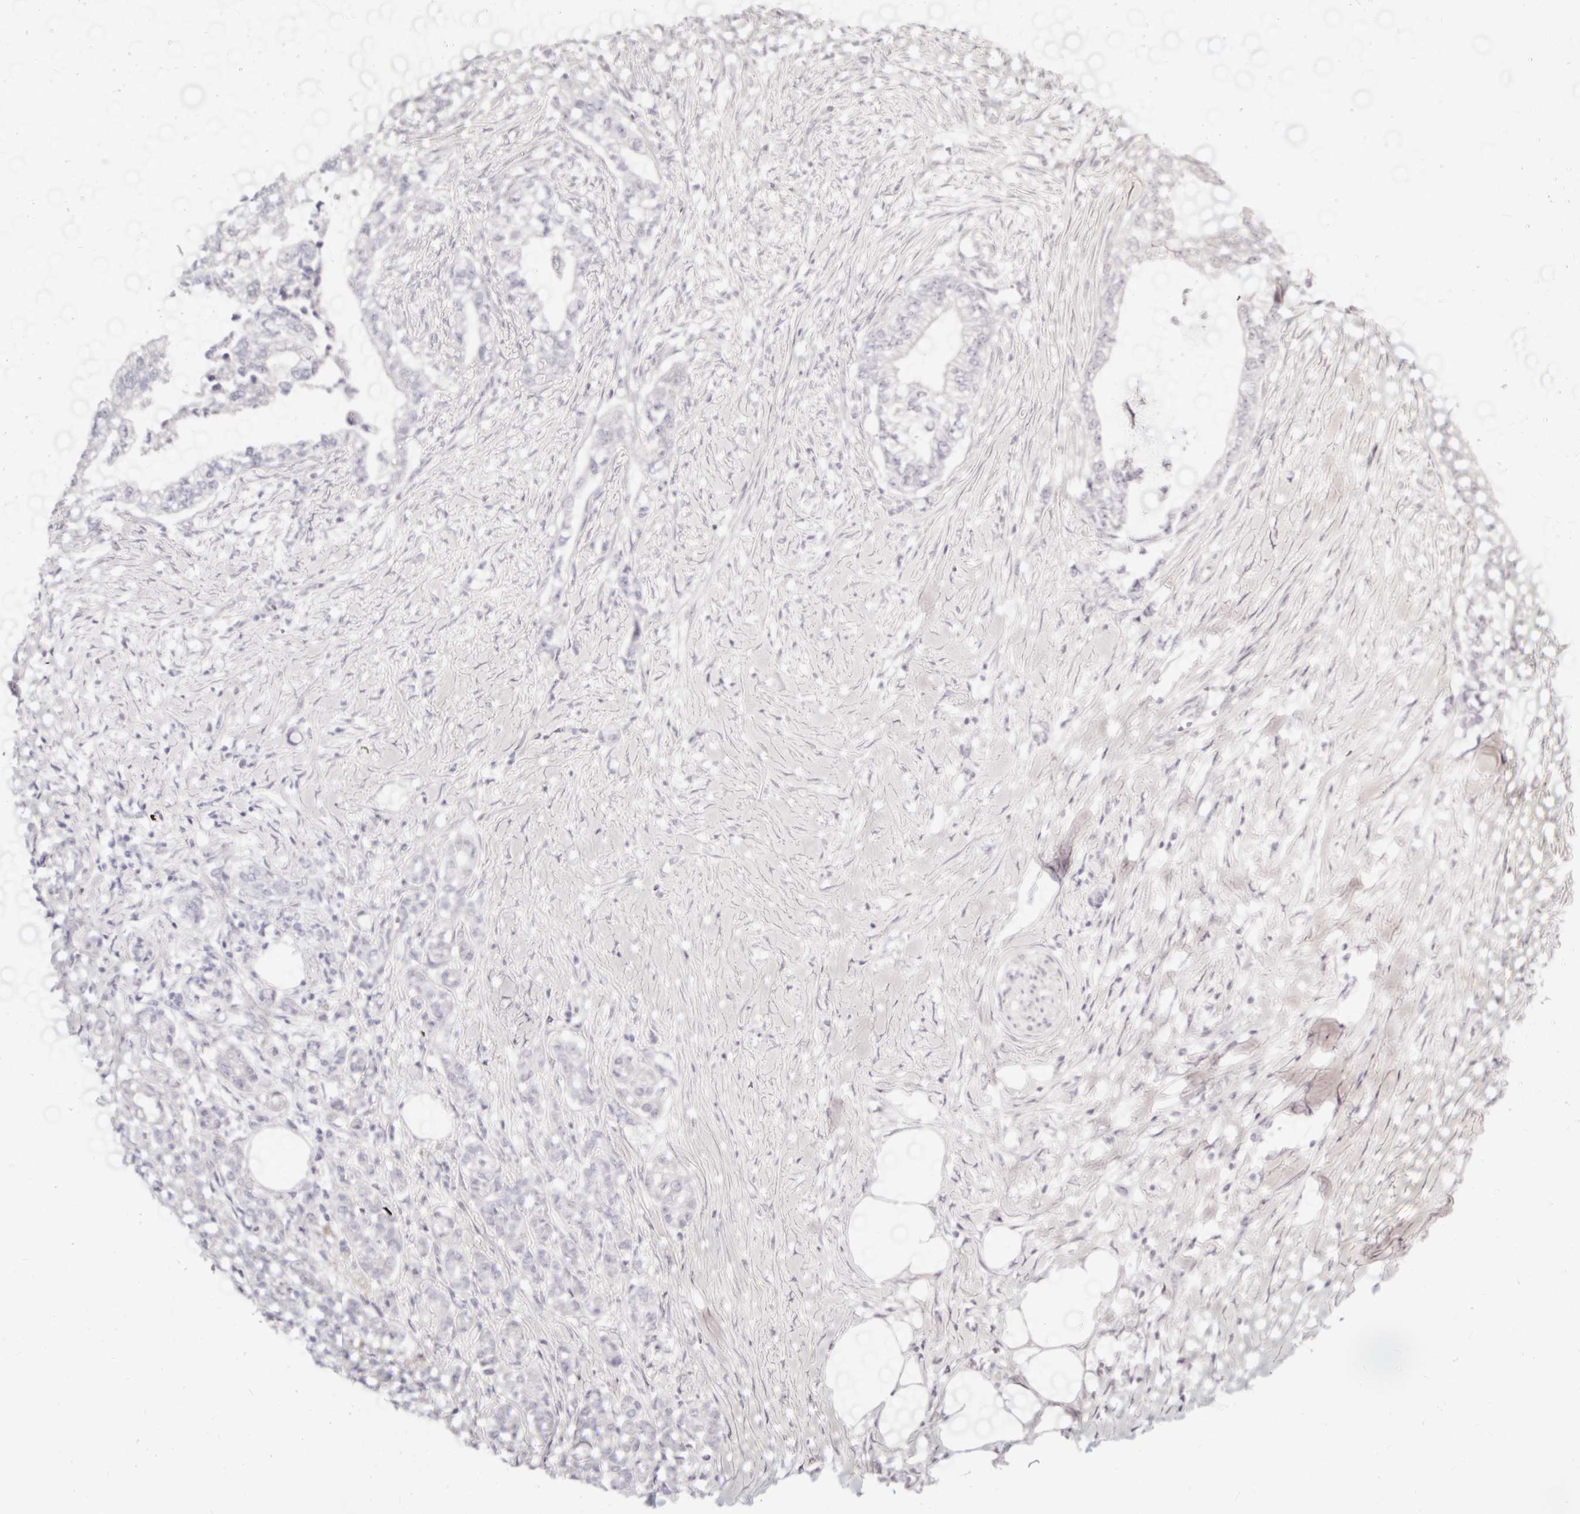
{"staining": {"intensity": "negative", "quantity": "none", "location": "none"}, "tissue": "pancreatic cancer", "cell_type": "Tumor cells", "image_type": "cancer", "snomed": [{"axis": "morphology", "description": "Adenocarcinoma, NOS"}, {"axis": "topography", "description": "Pancreas"}], "caption": "This is an immunohistochemistry image of human pancreatic cancer. There is no expression in tumor cells.", "gene": "LUZP4", "patient": {"sex": "male", "age": 70}}